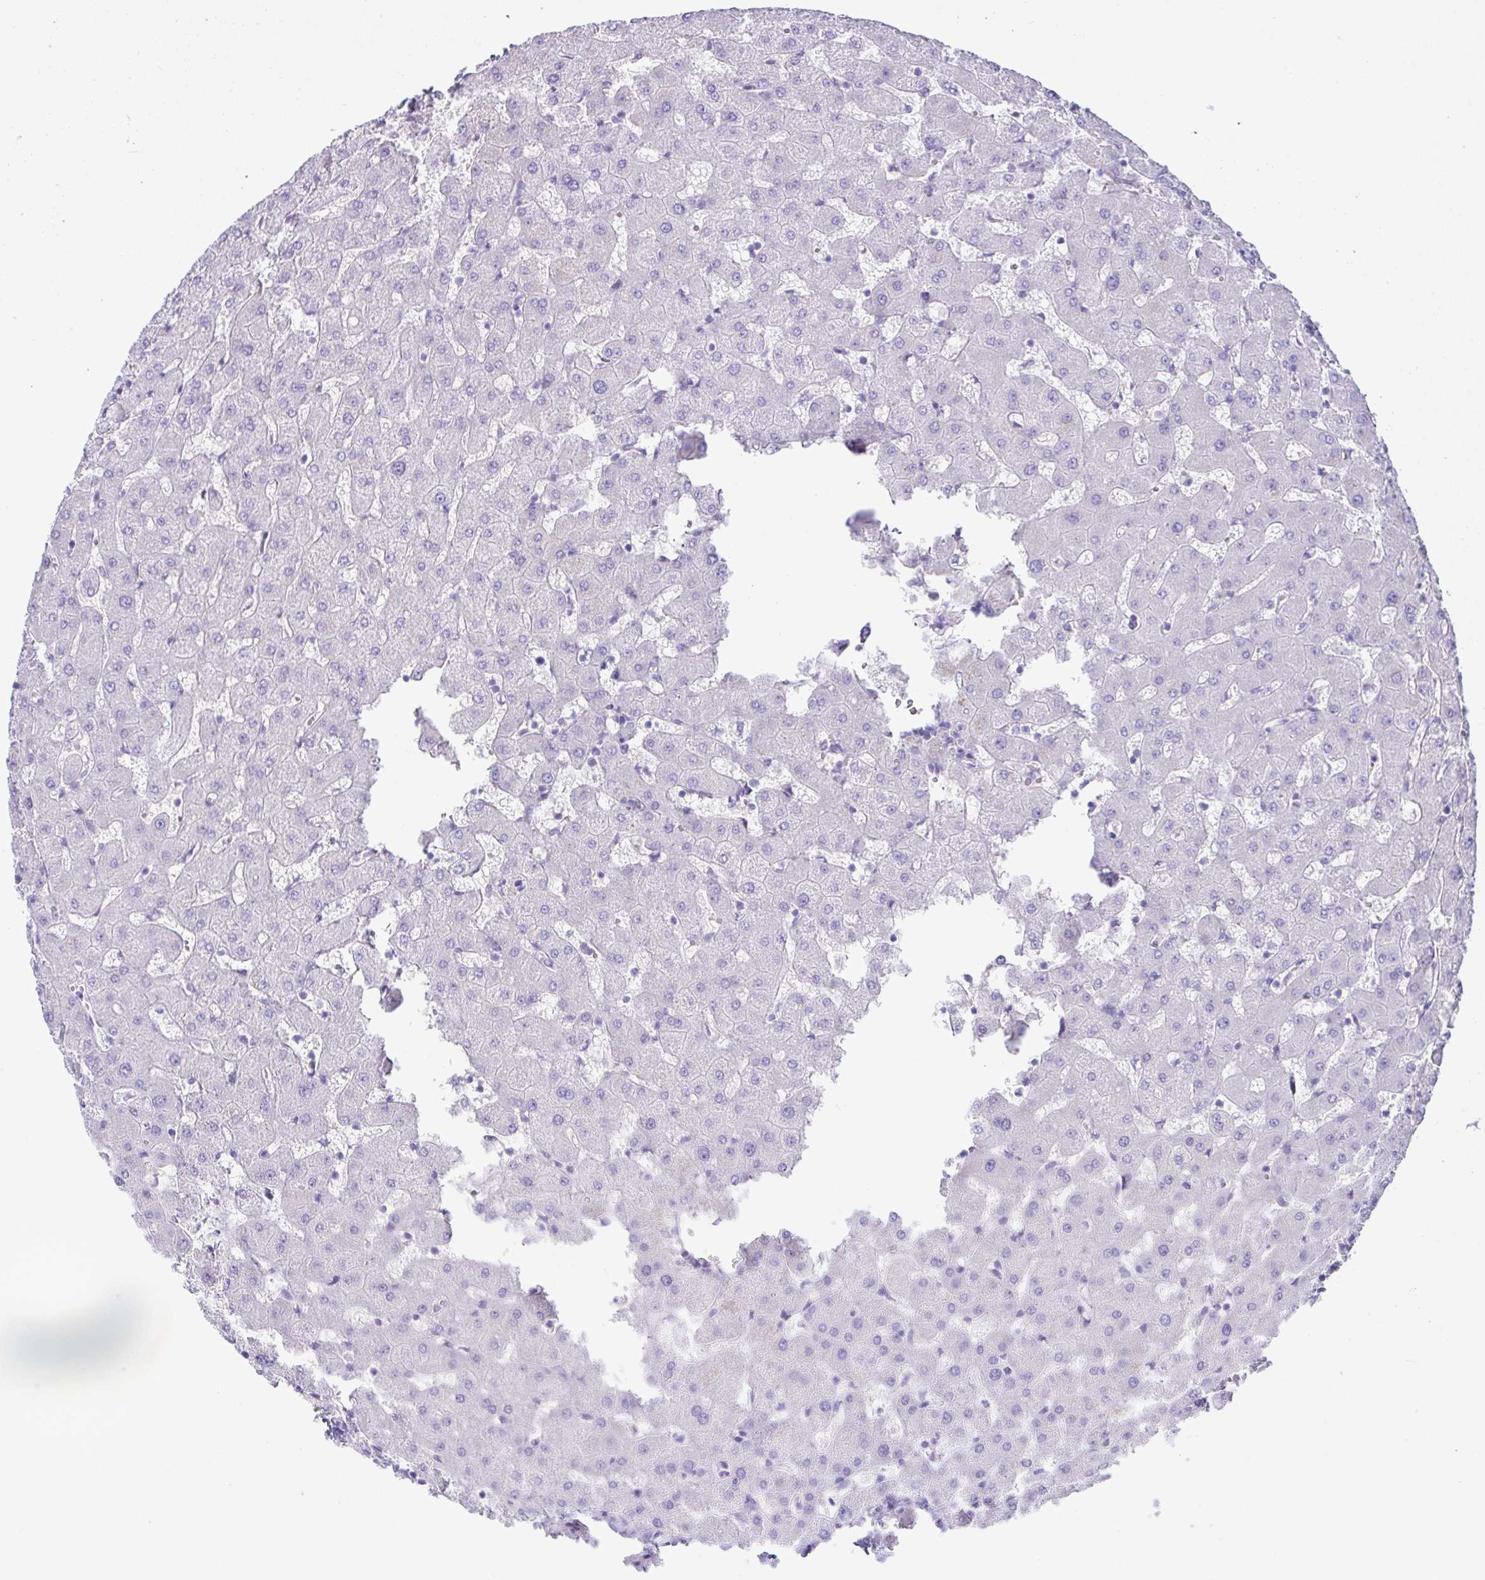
{"staining": {"intensity": "negative", "quantity": "none", "location": "none"}, "tissue": "liver", "cell_type": "Cholangiocytes", "image_type": "normal", "snomed": [{"axis": "morphology", "description": "Normal tissue, NOS"}, {"axis": "topography", "description": "Liver"}], "caption": "IHC photomicrograph of benign liver: liver stained with DAB (3,3'-diaminobenzidine) exhibits no significant protein staining in cholangiocytes.", "gene": "OR4P4", "patient": {"sex": "female", "age": 63}}